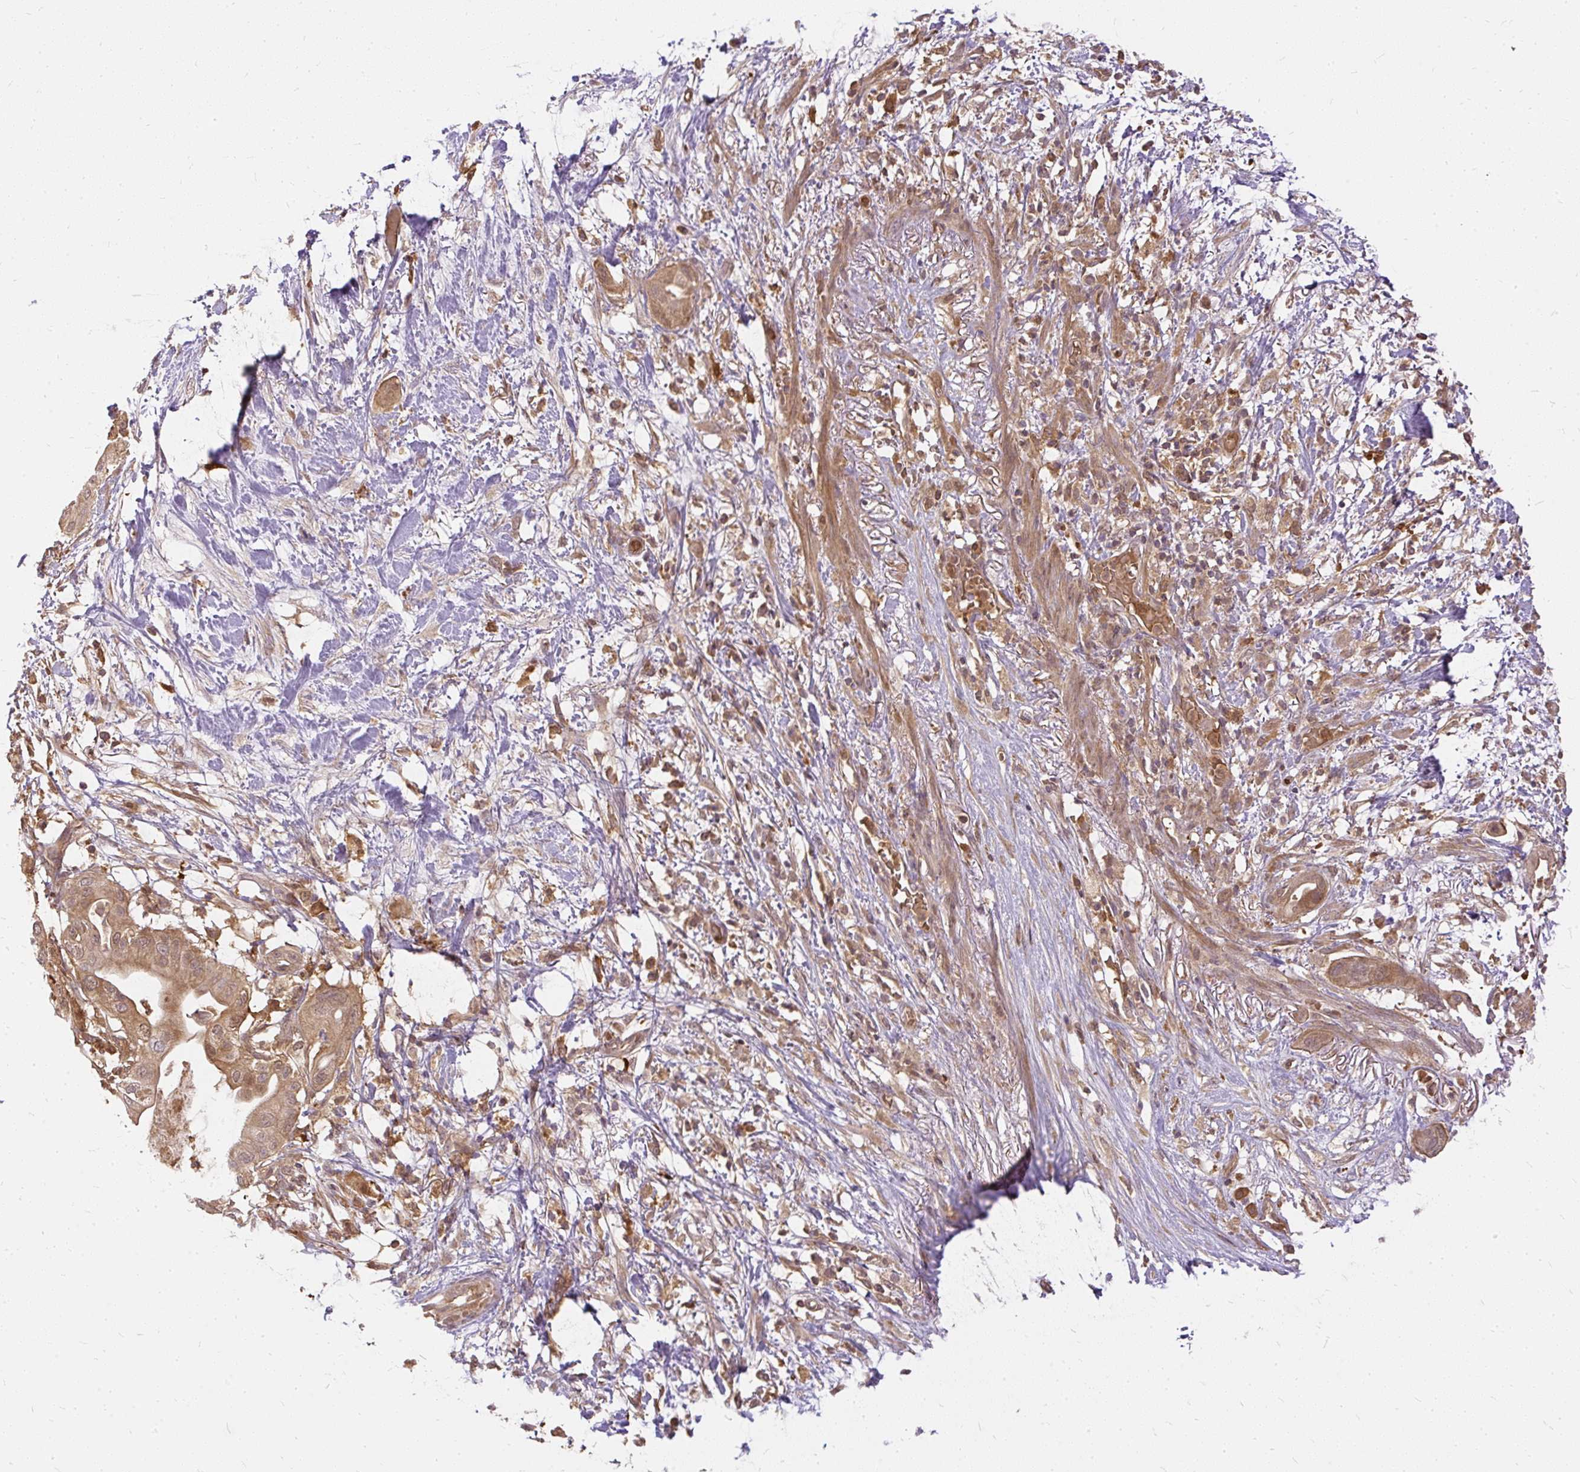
{"staining": {"intensity": "moderate", "quantity": ">75%", "location": "cytoplasmic/membranous"}, "tissue": "pancreatic cancer", "cell_type": "Tumor cells", "image_type": "cancer", "snomed": [{"axis": "morphology", "description": "Adenocarcinoma, NOS"}, {"axis": "topography", "description": "Pancreas"}], "caption": "IHC (DAB) staining of adenocarcinoma (pancreatic) exhibits moderate cytoplasmic/membranous protein staining in approximately >75% of tumor cells.", "gene": "AP5S1", "patient": {"sex": "male", "age": 68}}